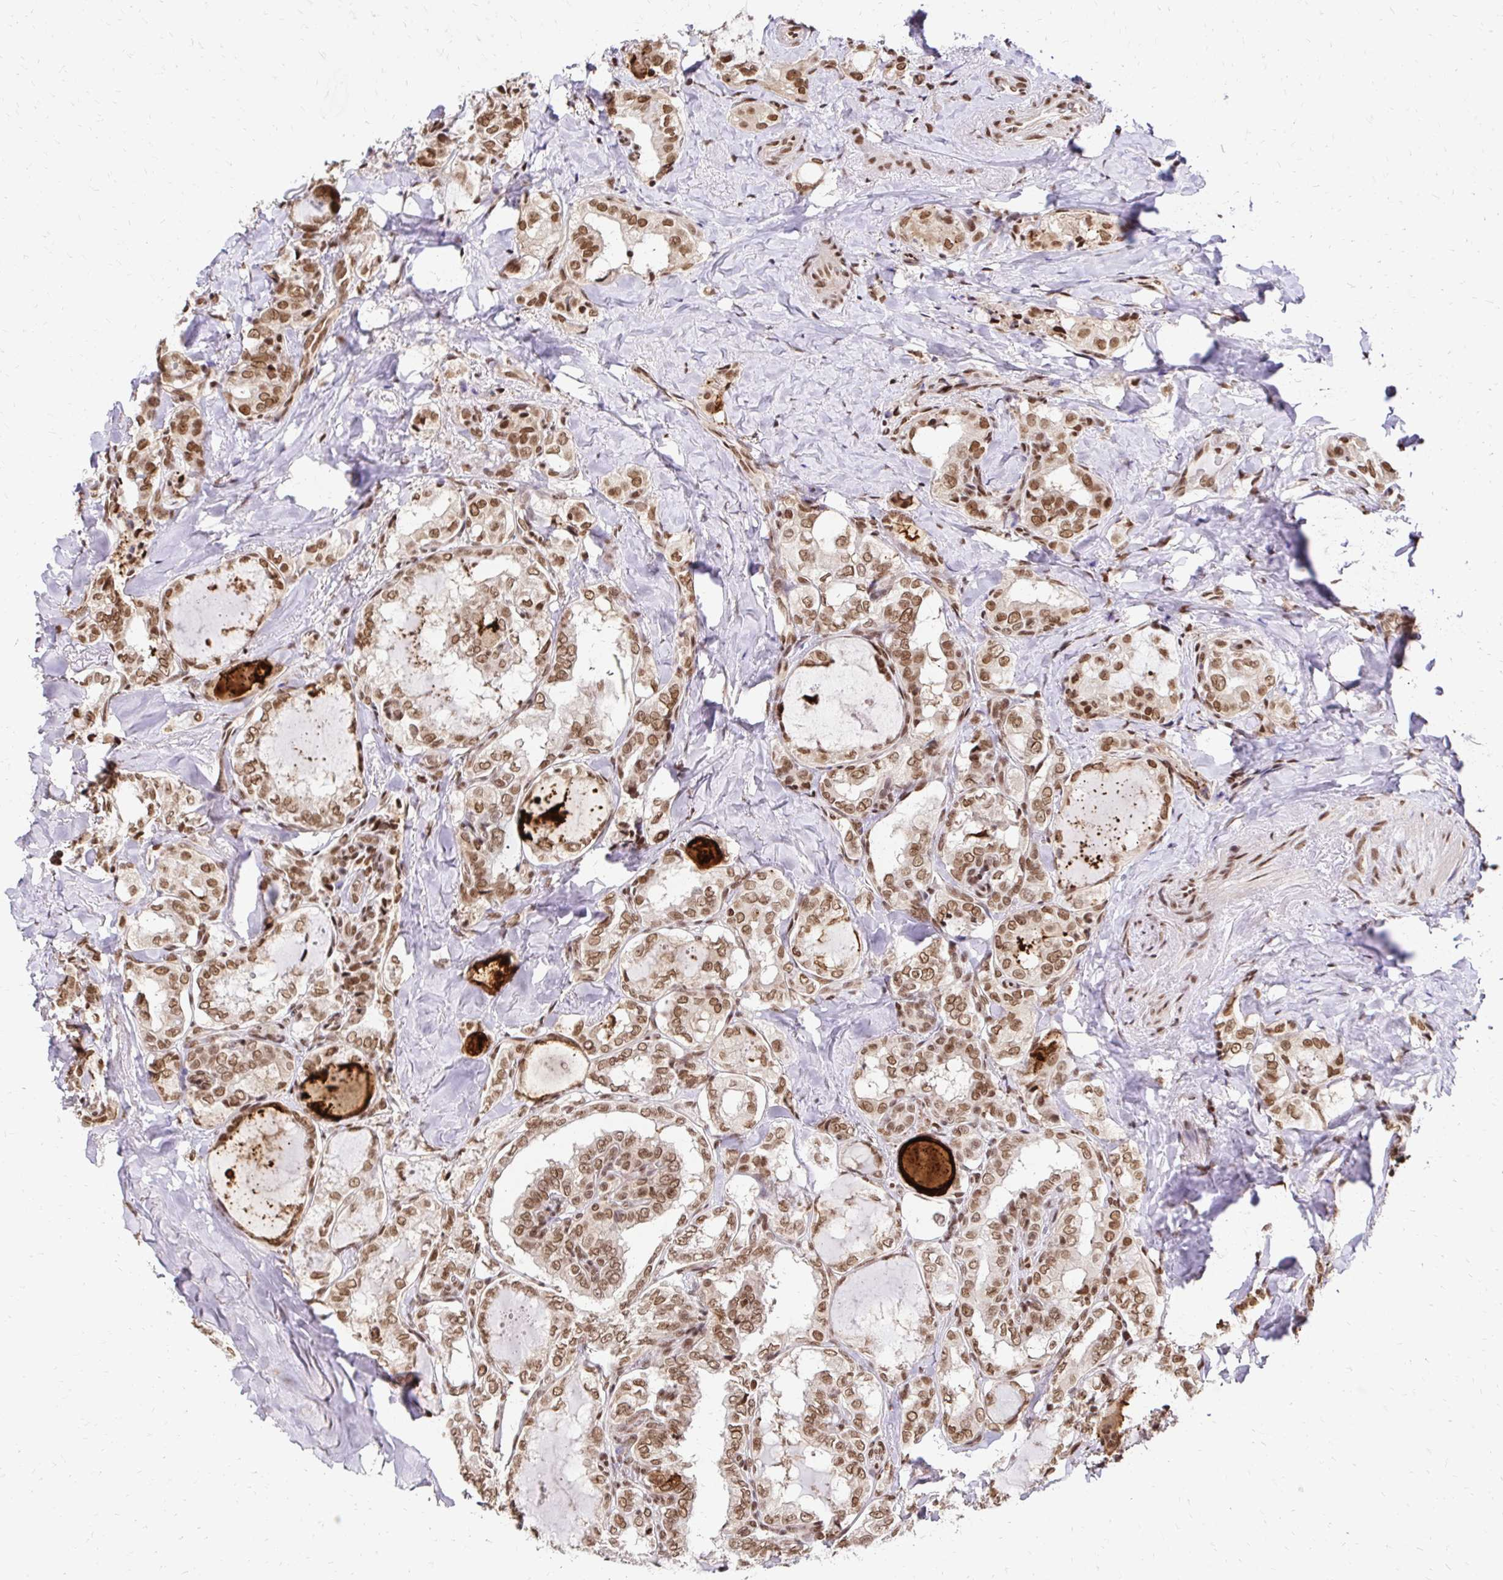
{"staining": {"intensity": "moderate", "quantity": ">75%", "location": "nuclear"}, "tissue": "thyroid cancer", "cell_type": "Tumor cells", "image_type": "cancer", "snomed": [{"axis": "morphology", "description": "Papillary adenocarcinoma, NOS"}, {"axis": "topography", "description": "Thyroid gland"}], "caption": "Immunohistochemistry of thyroid papillary adenocarcinoma shows medium levels of moderate nuclear expression in about >75% of tumor cells.", "gene": "GLYR1", "patient": {"sex": "female", "age": 75}}